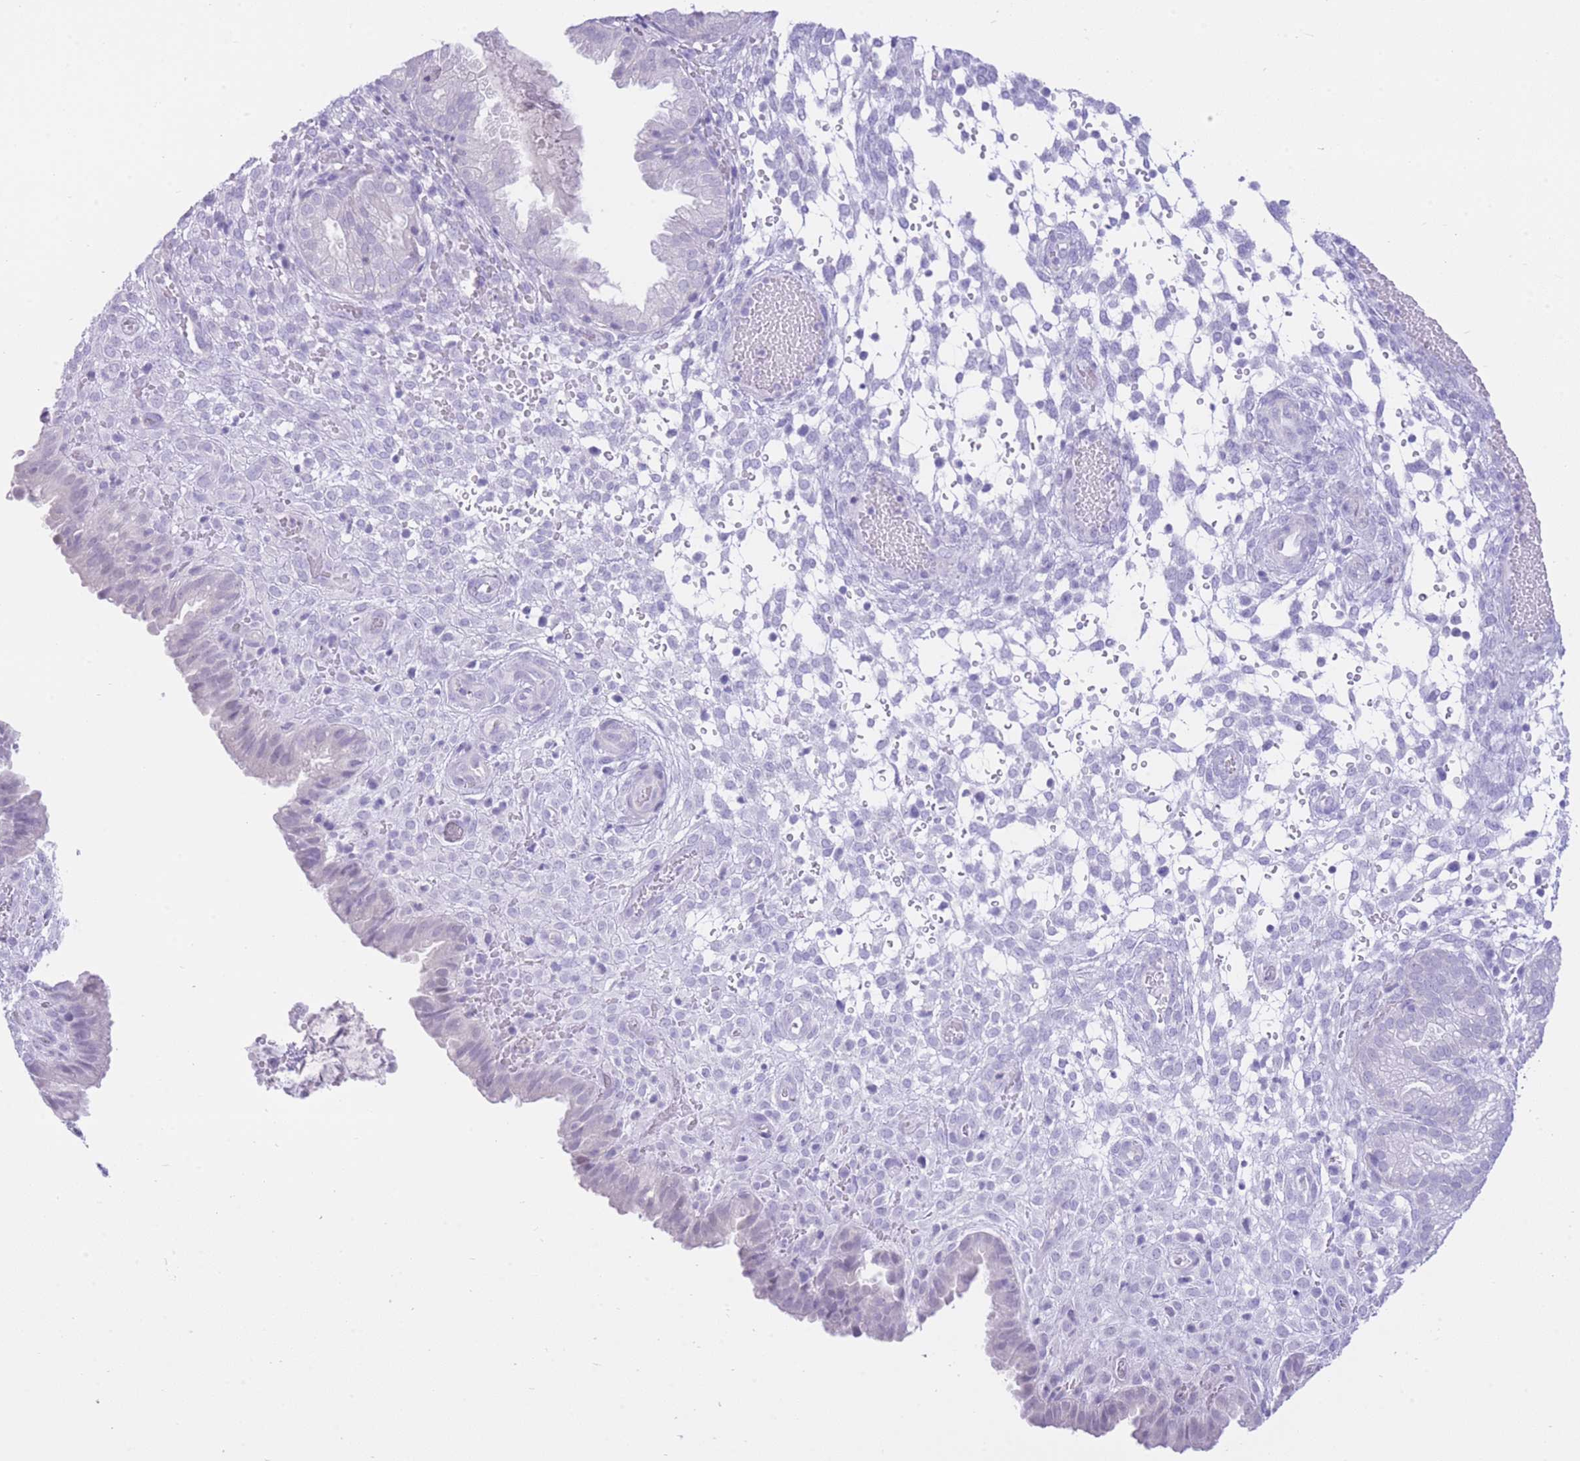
{"staining": {"intensity": "negative", "quantity": "none", "location": "none"}, "tissue": "endometrium", "cell_type": "Cells in endometrial stroma", "image_type": "normal", "snomed": [{"axis": "morphology", "description": "Normal tissue, NOS"}, {"axis": "topography", "description": "Endometrium"}], "caption": "Immunohistochemistry image of unremarkable human endometrium stained for a protein (brown), which exhibits no expression in cells in endometrial stroma. The staining is performed using DAB brown chromogen with nuclei counter-stained in using hematoxylin.", "gene": "ZNF212", "patient": {"sex": "female", "age": 33}}